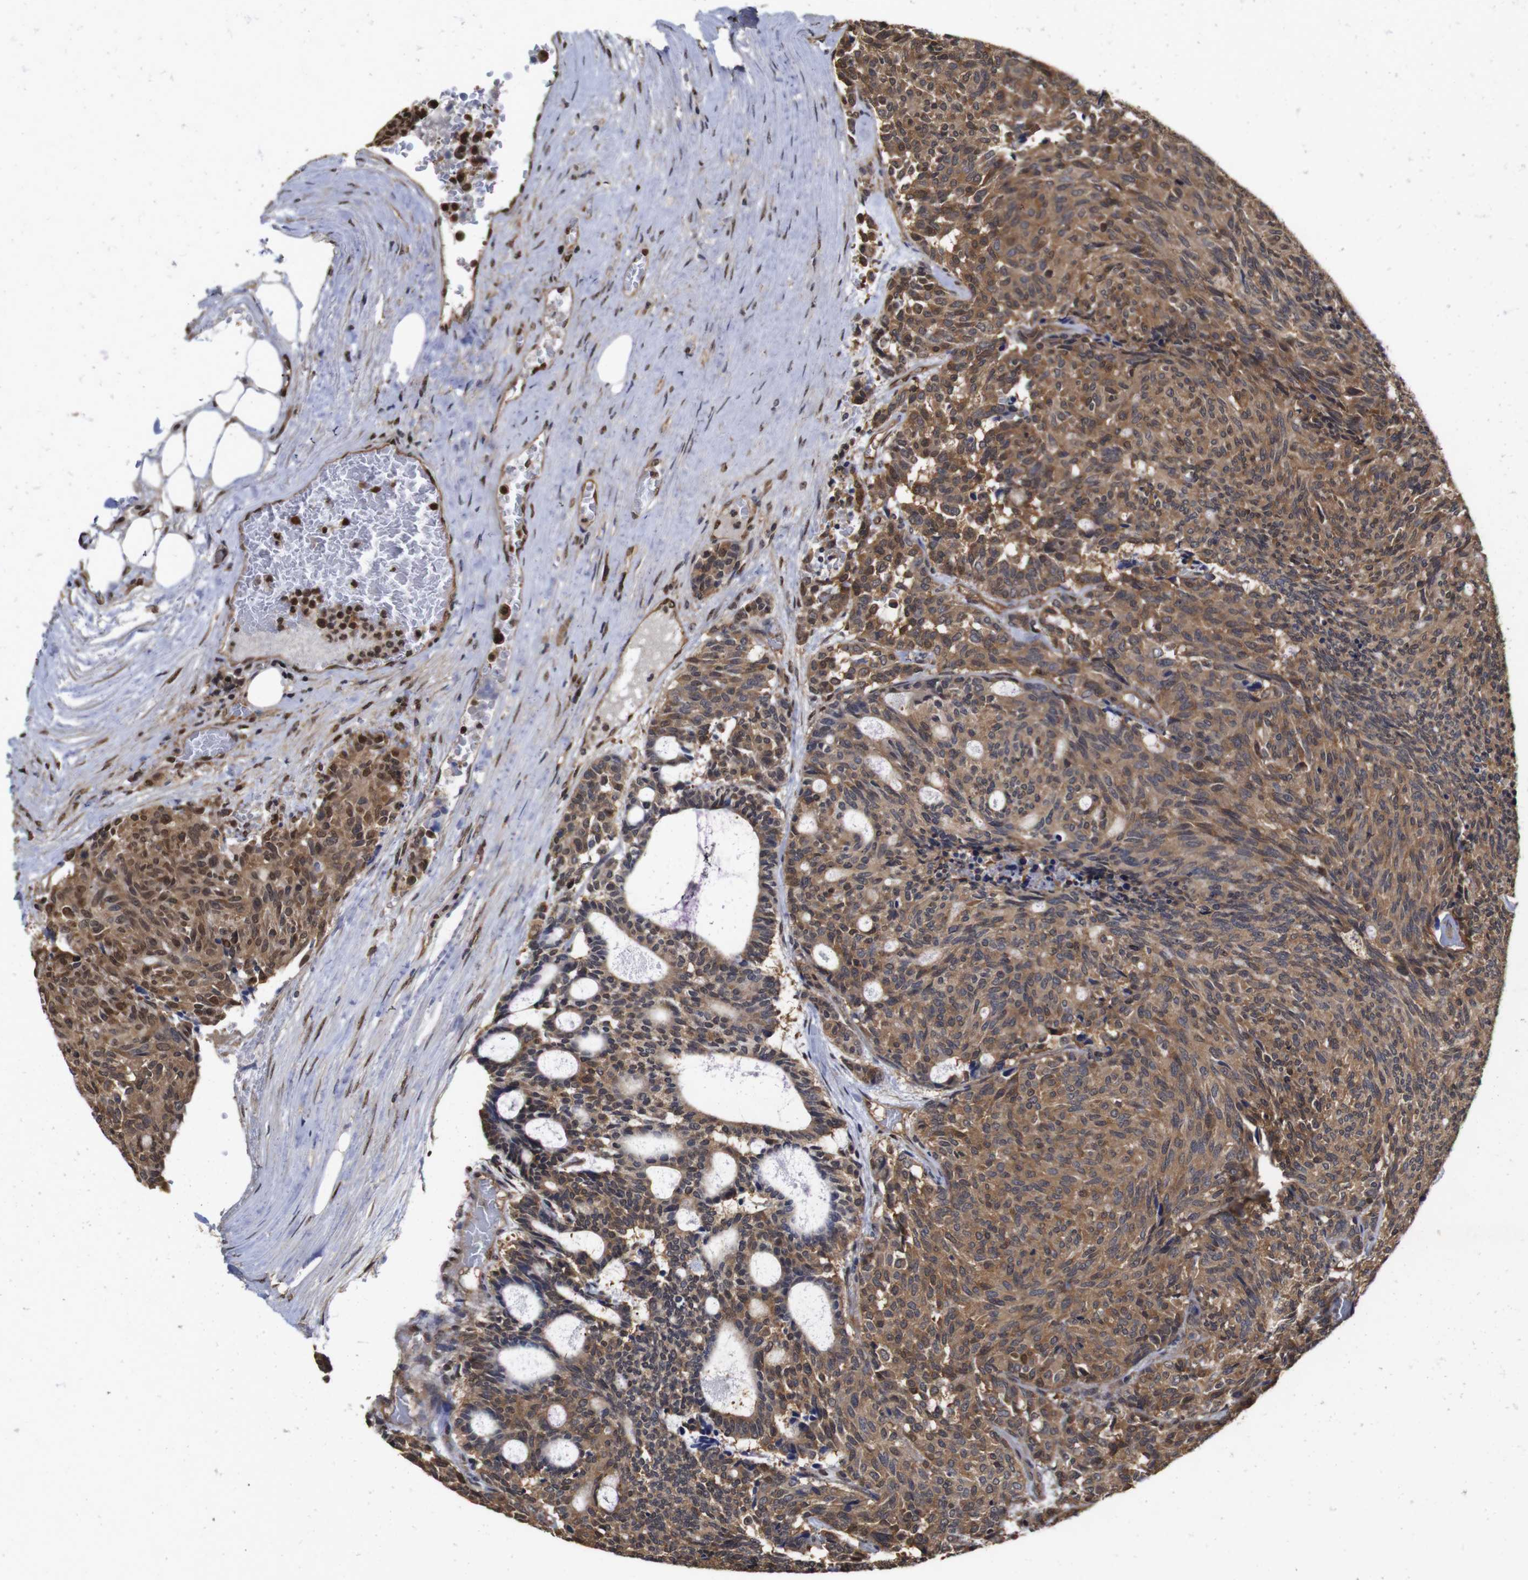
{"staining": {"intensity": "moderate", "quantity": ">75%", "location": "cytoplasmic/membranous,nuclear"}, "tissue": "carcinoid", "cell_type": "Tumor cells", "image_type": "cancer", "snomed": [{"axis": "morphology", "description": "Carcinoid, malignant, NOS"}, {"axis": "topography", "description": "Pancreas"}], "caption": "This image reveals carcinoid stained with immunohistochemistry to label a protein in brown. The cytoplasmic/membranous and nuclear of tumor cells show moderate positivity for the protein. Nuclei are counter-stained blue.", "gene": "SUMO3", "patient": {"sex": "female", "age": 54}}